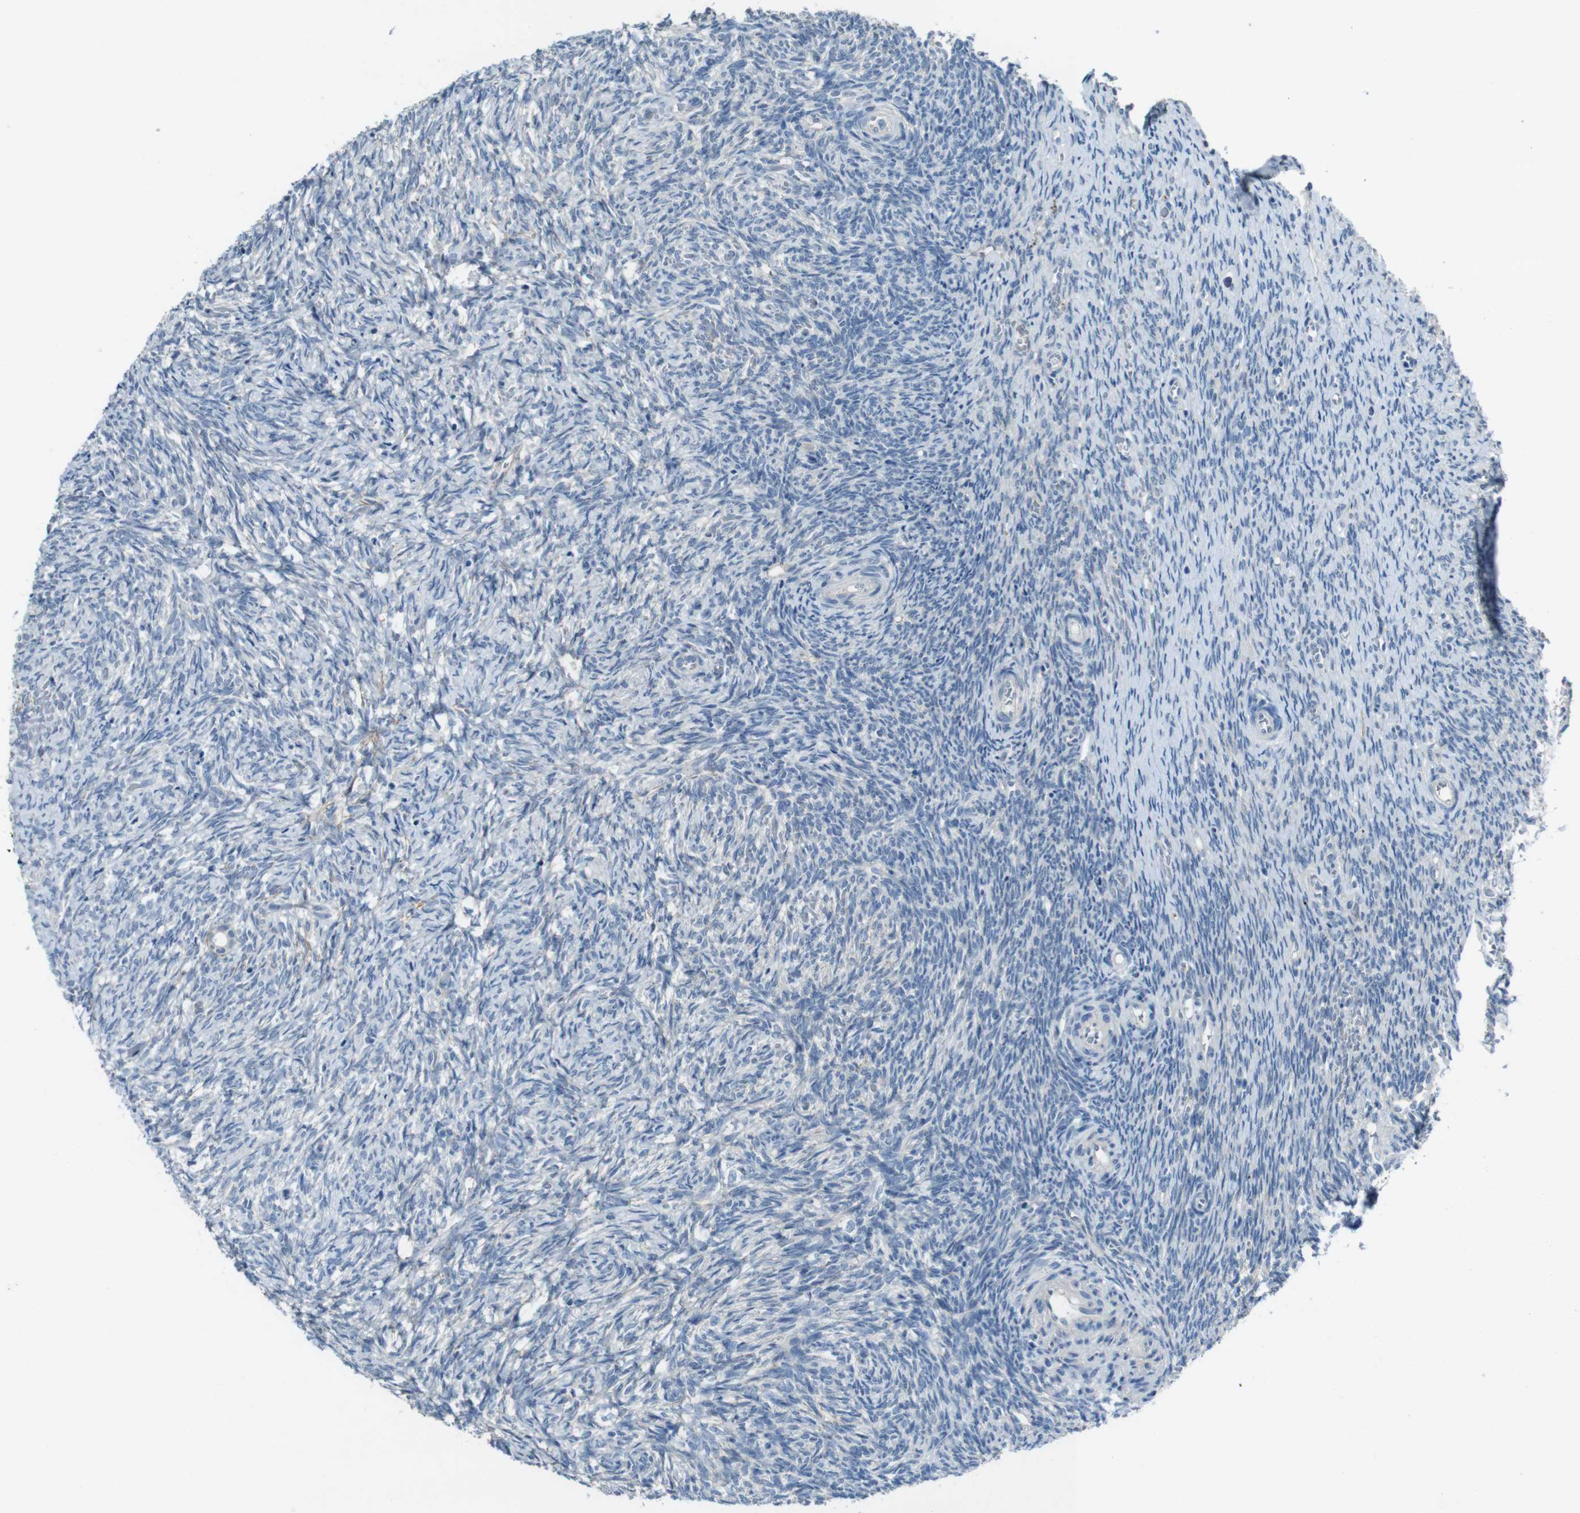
{"staining": {"intensity": "negative", "quantity": "none", "location": "none"}, "tissue": "ovary", "cell_type": "Ovarian stroma cells", "image_type": "normal", "snomed": [{"axis": "morphology", "description": "Normal tissue, NOS"}, {"axis": "topography", "description": "Ovary"}], "caption": "Immunohistochemical staining of normal ovary shows no significant staining in ovarian stroma cells. (Stains: DAB immunohistochemistry with hematoxylin counter stain, Microscopy: brightfield microscopy at high magnification).", "gene": "ENTPD7", "patient": {"sex": "female", "age": 41}}